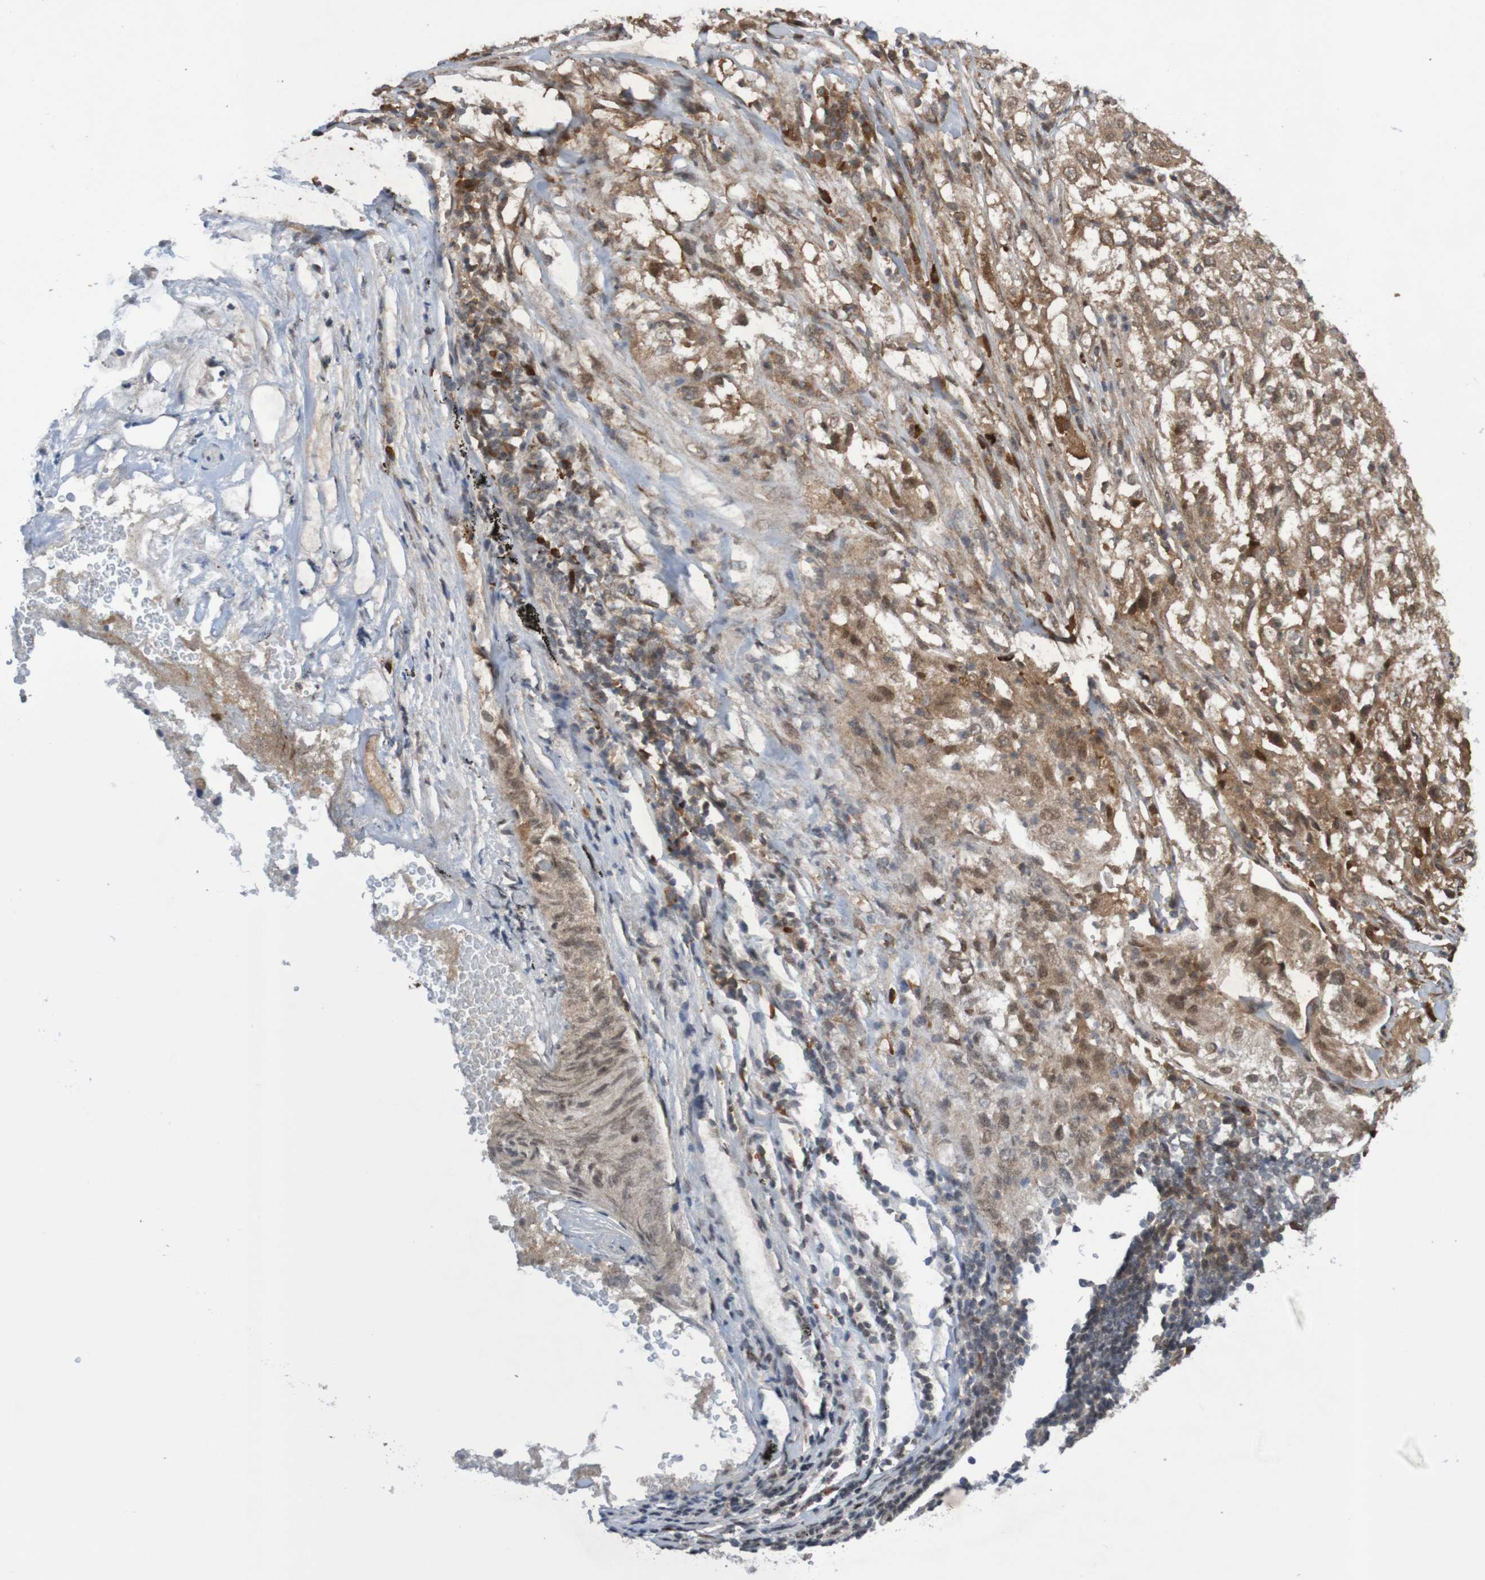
{"staining": {"intensity": "weak", "quantity": ">75%", "location": "cytoplasmic/membranous,nuclear"}, "tissue": "lung cancer", "cell_type": "Tumor cells", "image_type": "cancer", "snomed": [{"axis": "morphology", "description": "Inflammation, NOS"}, {"axis": "morphology", "description": "Squamous cell carcinoma, NOS"}, {"axis": "topography", "description": "Lymph node"}, {"axis": "topography", "description": "Soft tissue"}, {"axis": "topography", "description": "Lung"}], "caption": "Approximately >75% of tumor cells in lung cancer show weak cytoplasmic/membranous and nuclear protein positivity as visualized by brown immunohistochemical staining.", "gene": "ITLN1", "patient": {"sex": "male", "age": 66}}